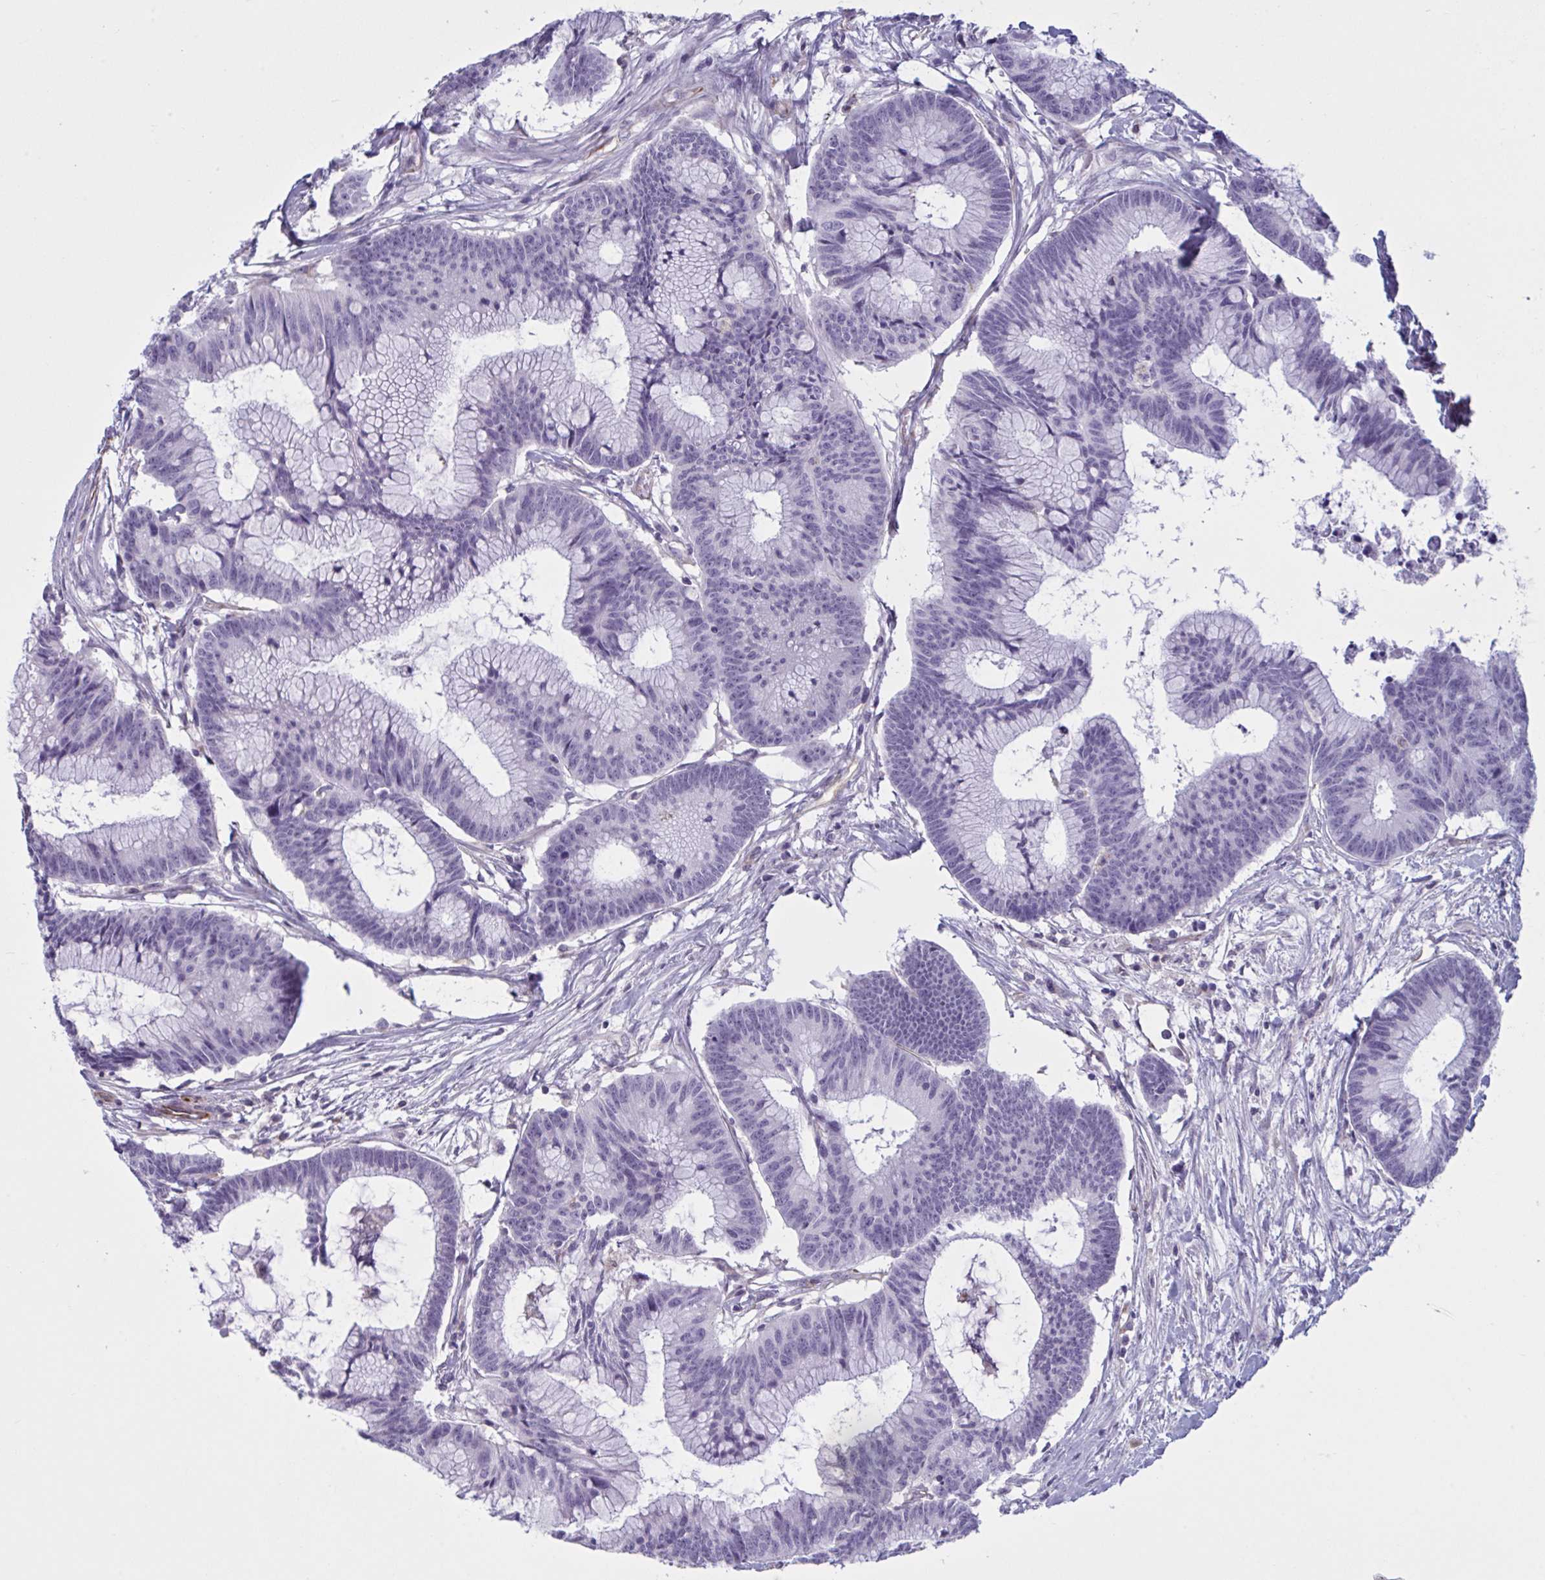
{"staining": {"intensity": "negative", "quantity": "none", "location": "none"}, "tissue": "colorectal cancer", "cell_type": "Tumor cells", "image_type": "cancer", "snomed": [{"axis": "morphology", "description": "Adenocarcinoma, NOS"}, {"axis": "topography", "description": "Colon"}], "caption": "Histopathology image shows no significant protein expression in tumor cells of colorectal cancer.", "gene": "OR1L3", "patient": {"sex": "female", "age": 78}}